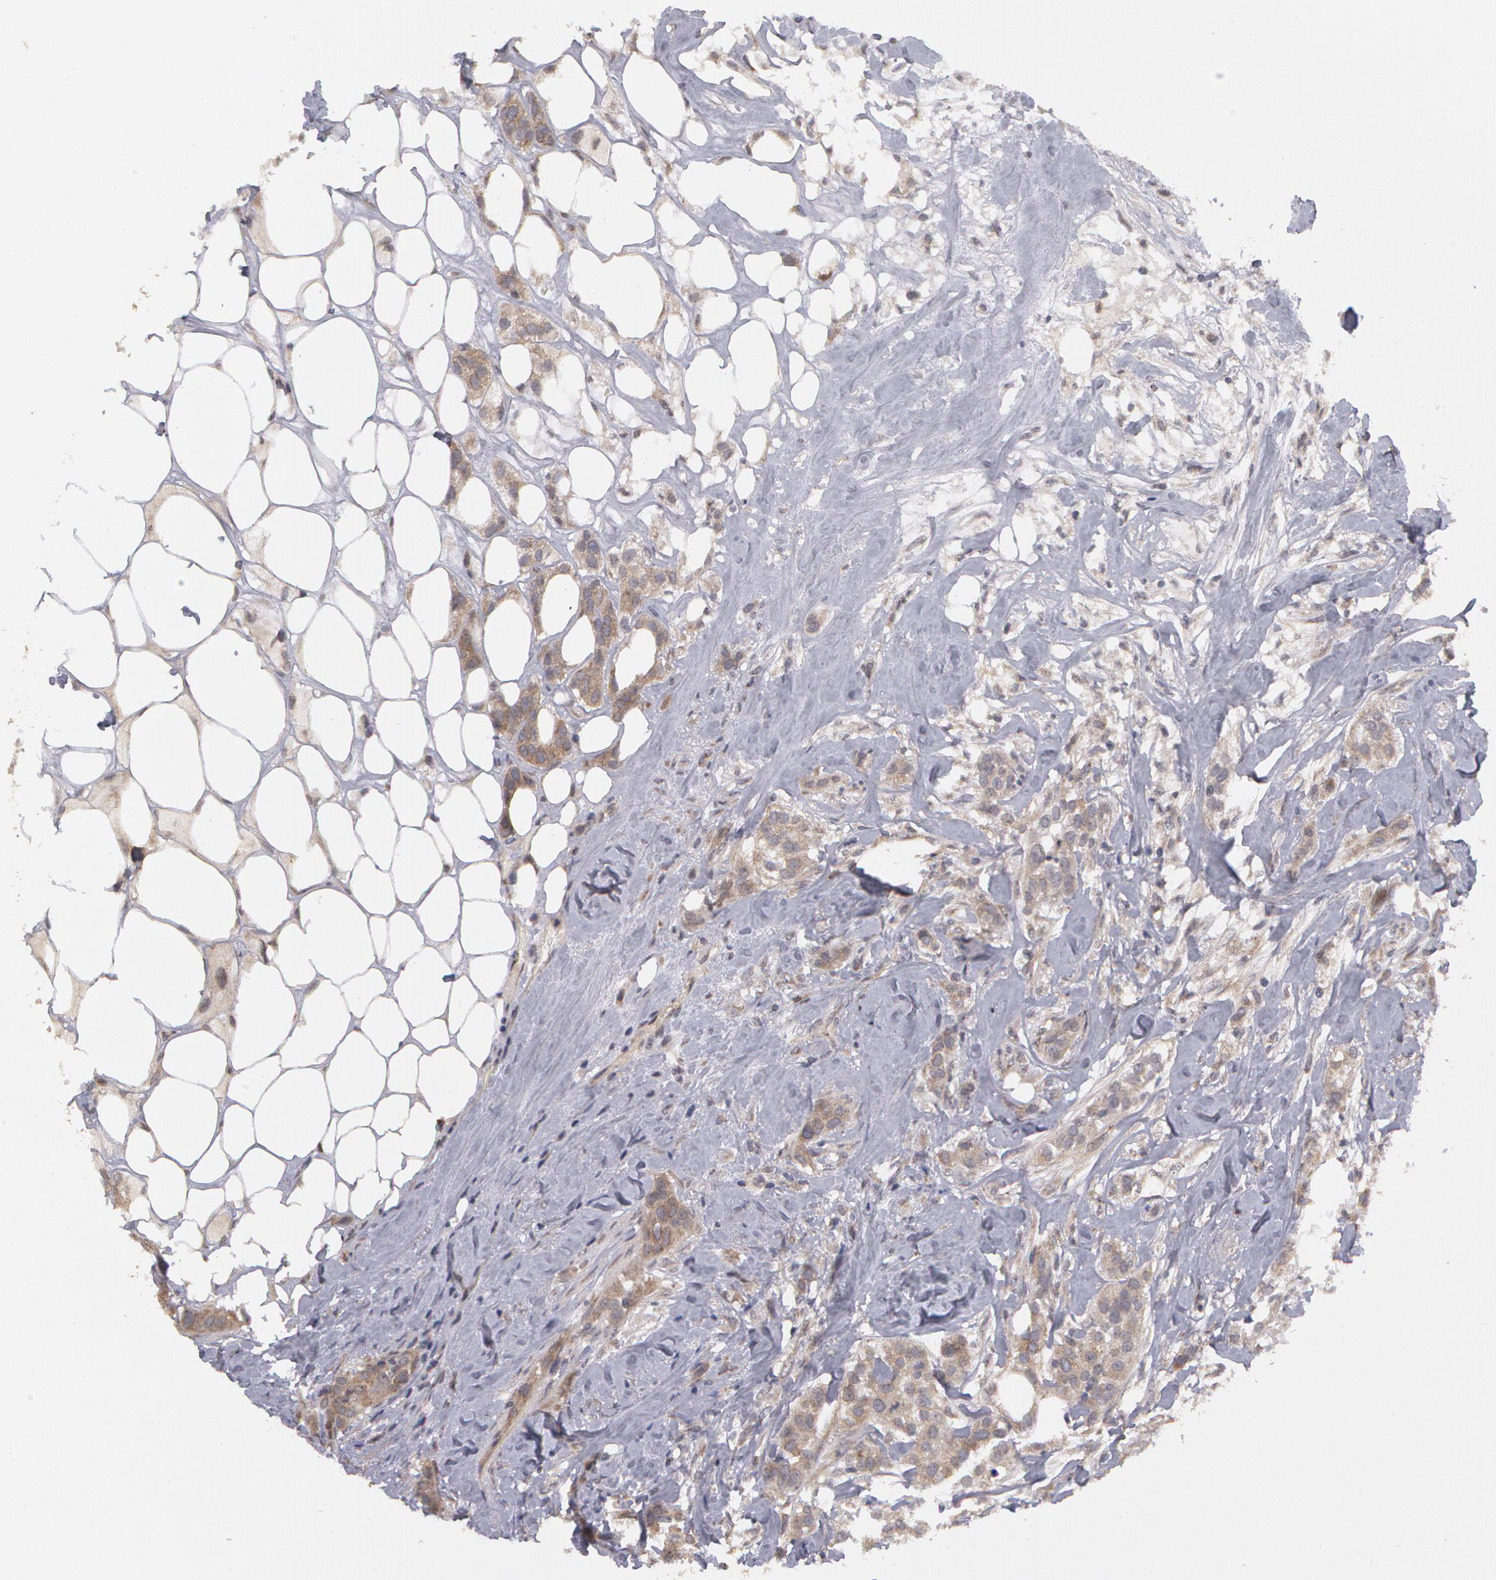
{"staining": {"intensity": "weak", "quantity": ">75%", "location": "cytoplasmic/membranous"}, "tissue": "breast cancer", "cell_type": "Tumor cells", "image_type": "cancer", "snomed": [{"axis": "morphology", "description": "Duct carcinoma"}, {"axis": "topography", "description": "Breast"}], "caption": "Protein positivity by immunohistochemistry demonstrates weak cytoplasmic/membranous staining in about >75% of tumor cells in infiltrating ductal carcinoma (breast).", "gene": "STX5", "patient": {"sex": "female", "age": 45}}